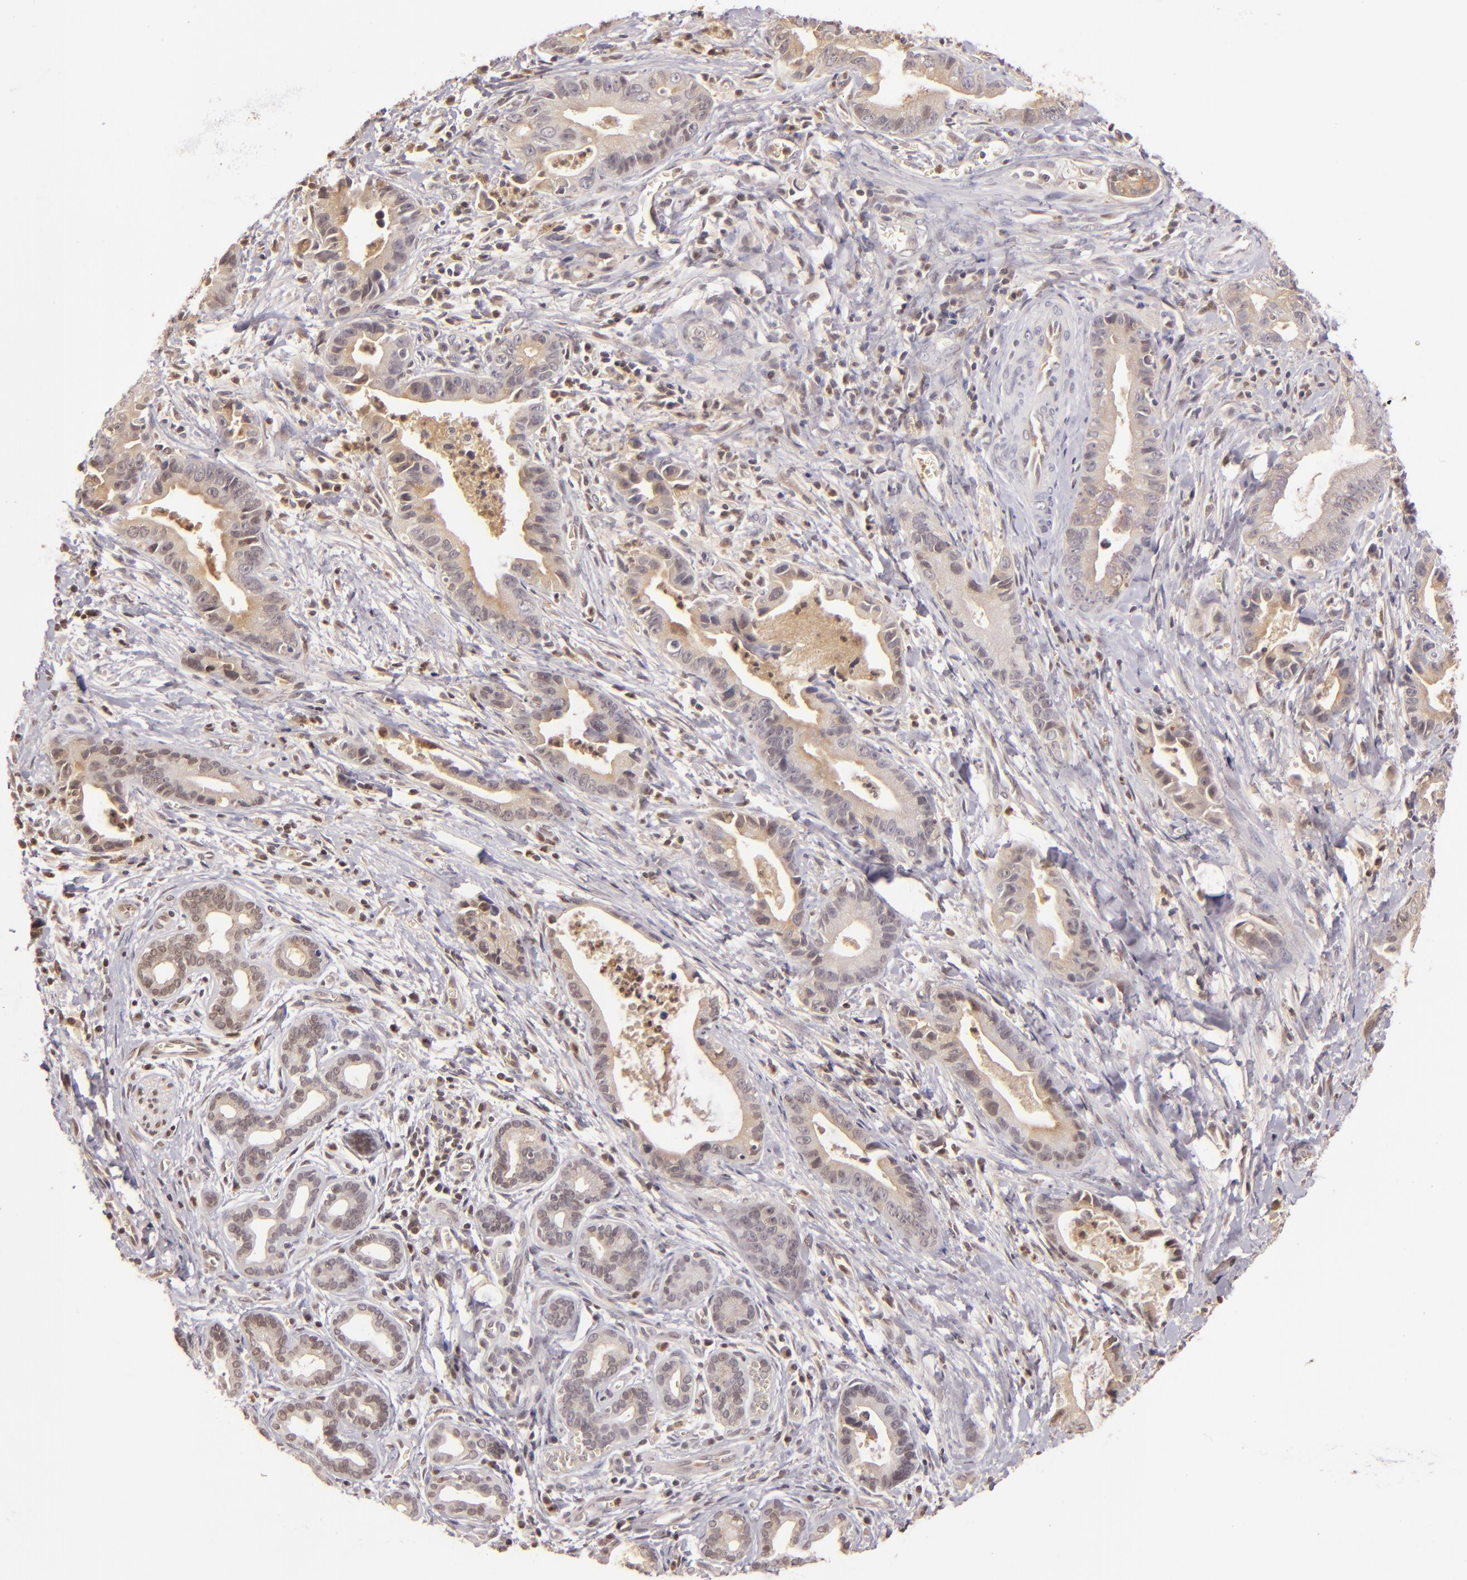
{"staining": {"intensity": "weak", "quantity": "25%-75%", "location": "cytoplasmic/membranous,nuclear"}, "tissue": "liver cancer", "cell_type": "Tumor cells", "image_type": "cancer", "snomed": [{"axis": "morphology", "description": "Cholangiocarcinoma"}, {"axis": "topography", "description": "Liver"}], "caption": "Human liver cancer stained with a brown dye reveals weak cytoplasmic/membranous and nuclear positive expression in about 25%-75% of tumor cells.", "gene": "LRG1", "patient": {"sex": "female", "age": 55}}